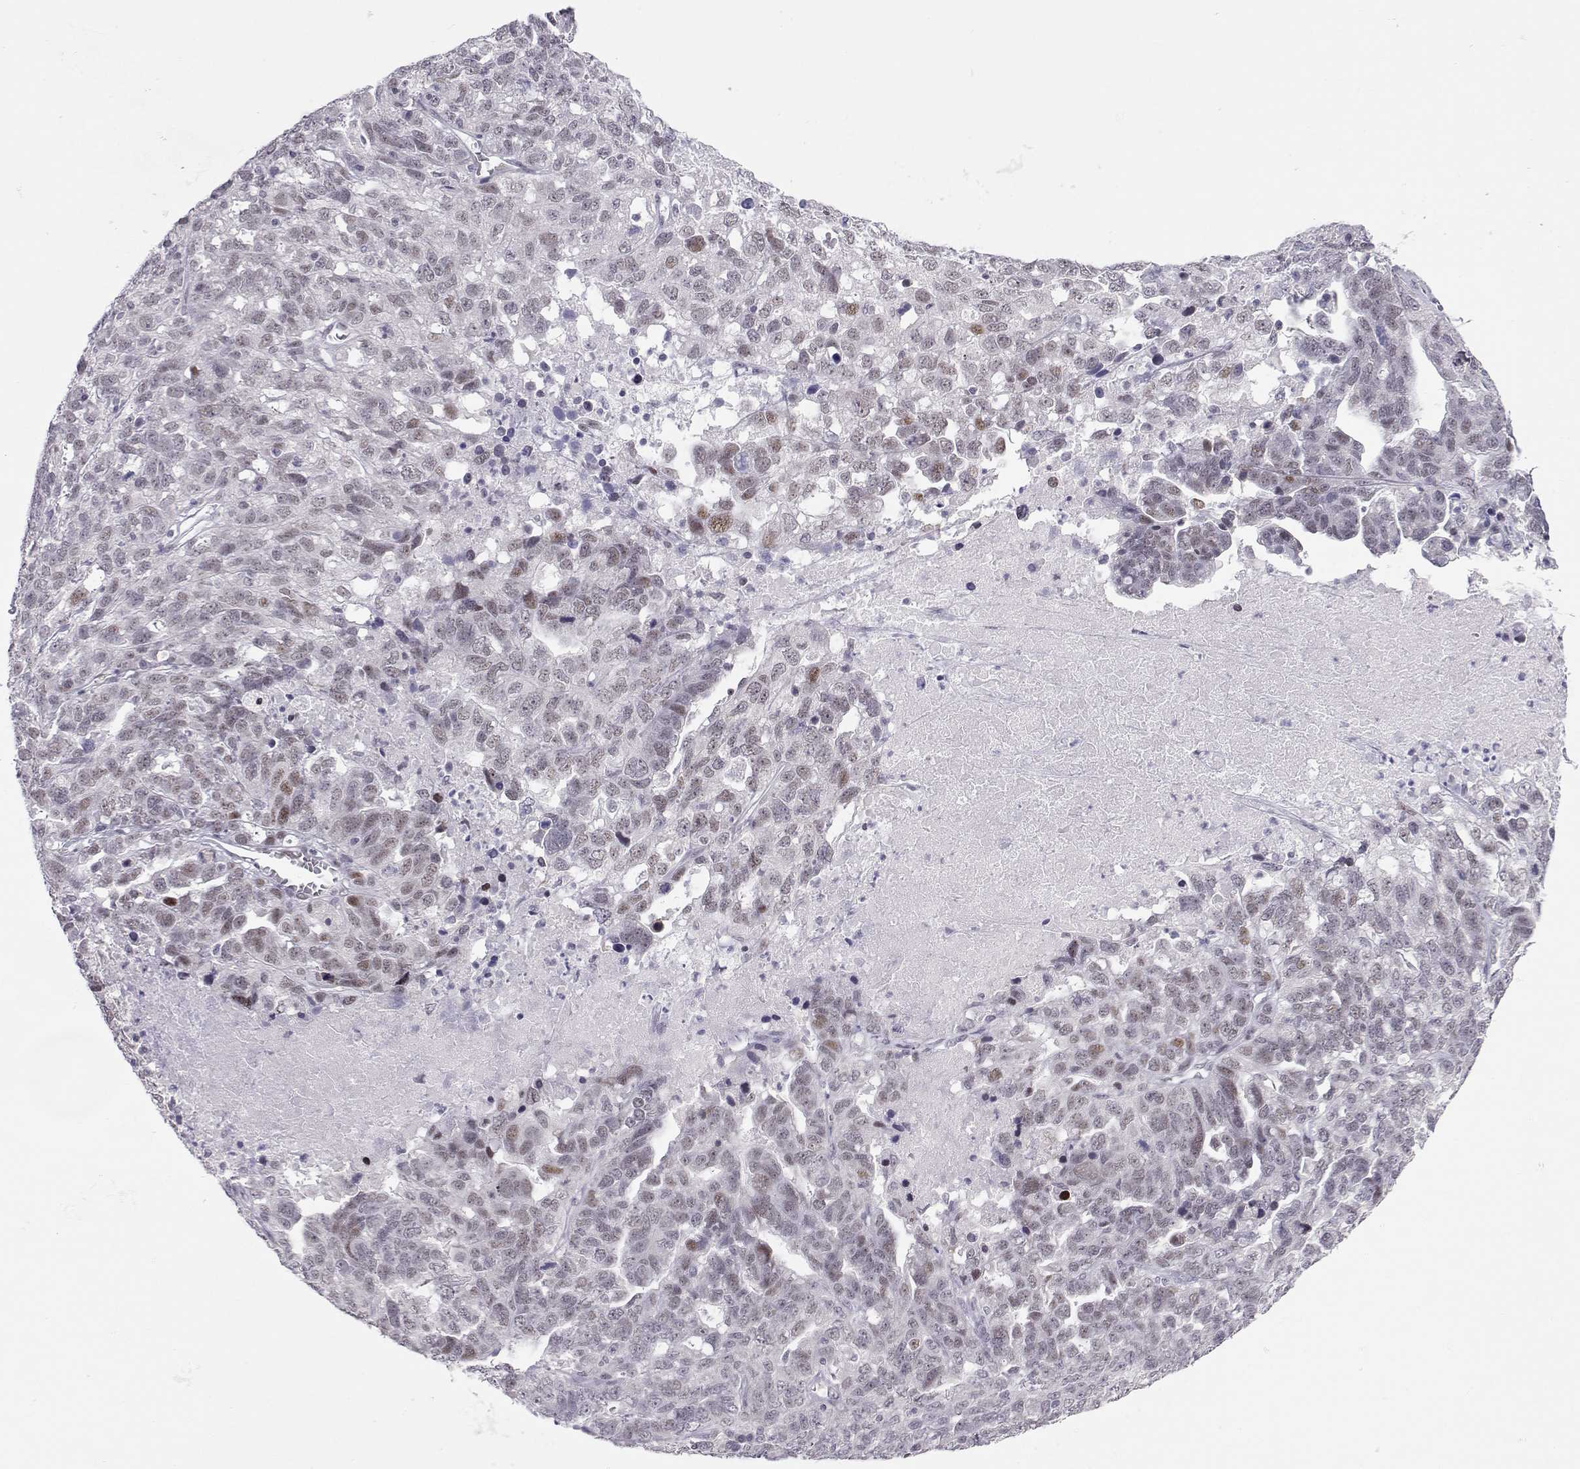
{"staining": {"intensity": "weak", "quantity": "<25%", "location": "nuclear"}, "tissue": "ovarian cancer", "cell_type": "Tumor cells", "image_type": "cancer", "snomed": [{"axis": "morphology", "description": "Cystadenocarcinoma, serous, NOS"}, {"axis": "topography", "description": "Ovary"}], "caption": "IHC micrograph of ovarian cancer (serous cystadenocarcinoma) stained for a protein (brown), which displays no positivity in tumor cells.", "gene": "SIX6", "patient": {"sex": "female", "age": 71}}